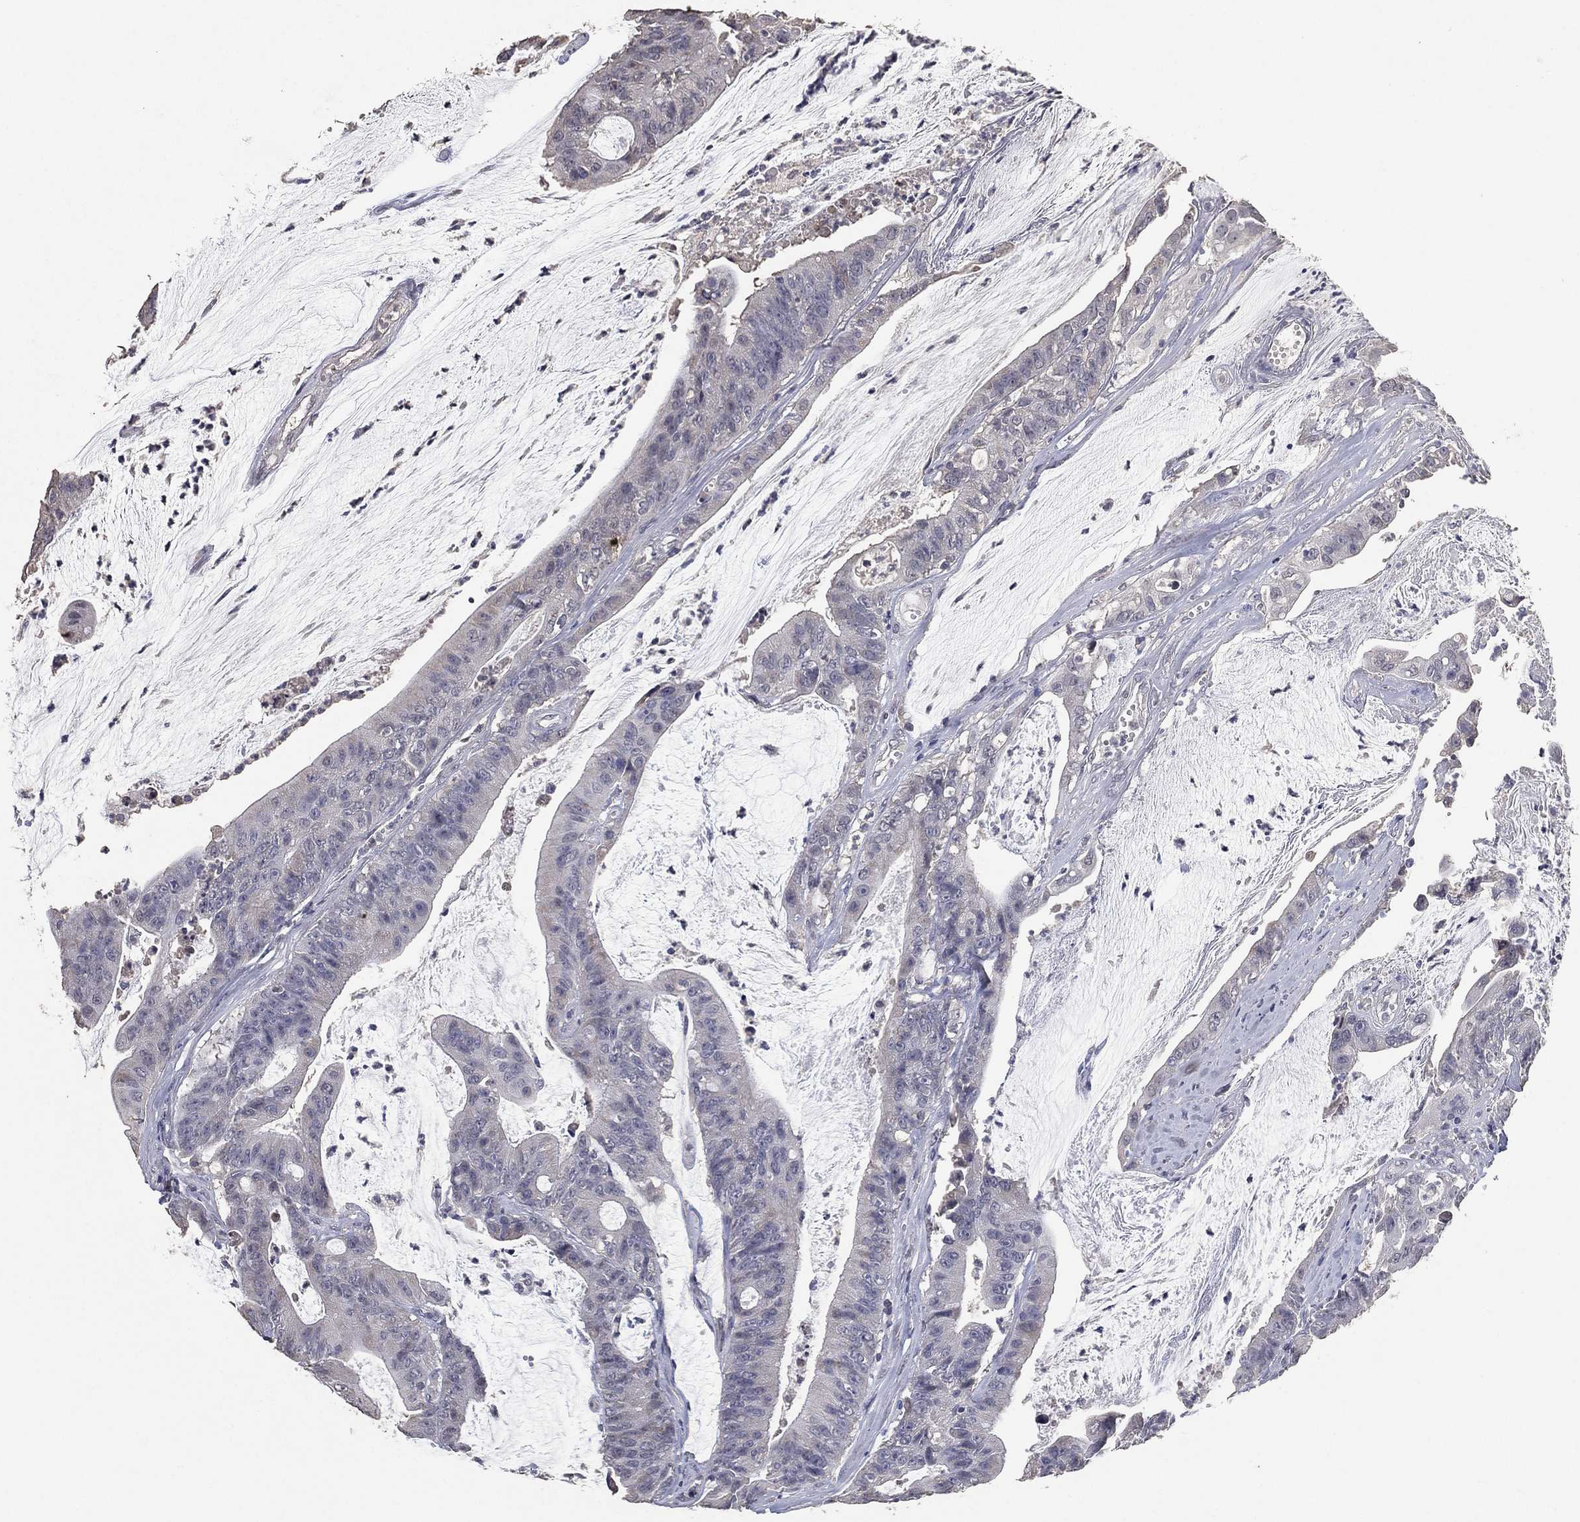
{"staining": {"intensity": "negative", "quantity": "none", "location": "none"}, "tissue": "colorectal cancer", "cell_type": "Tumor cells", "image_type": "cancer", "snomed": [{"axis": "morphology", "description": "Adenocarcinoma, NOS"}, {"axis": "topography", "description": "Colon"}], "caption": "IHC image of colorectal cancer (adenocarcinoma) stained for a protein (brown), which exhibits no staining in tumor cells.", "gene": "DSG1", "patient": {"sex": "female", "age": 69}}